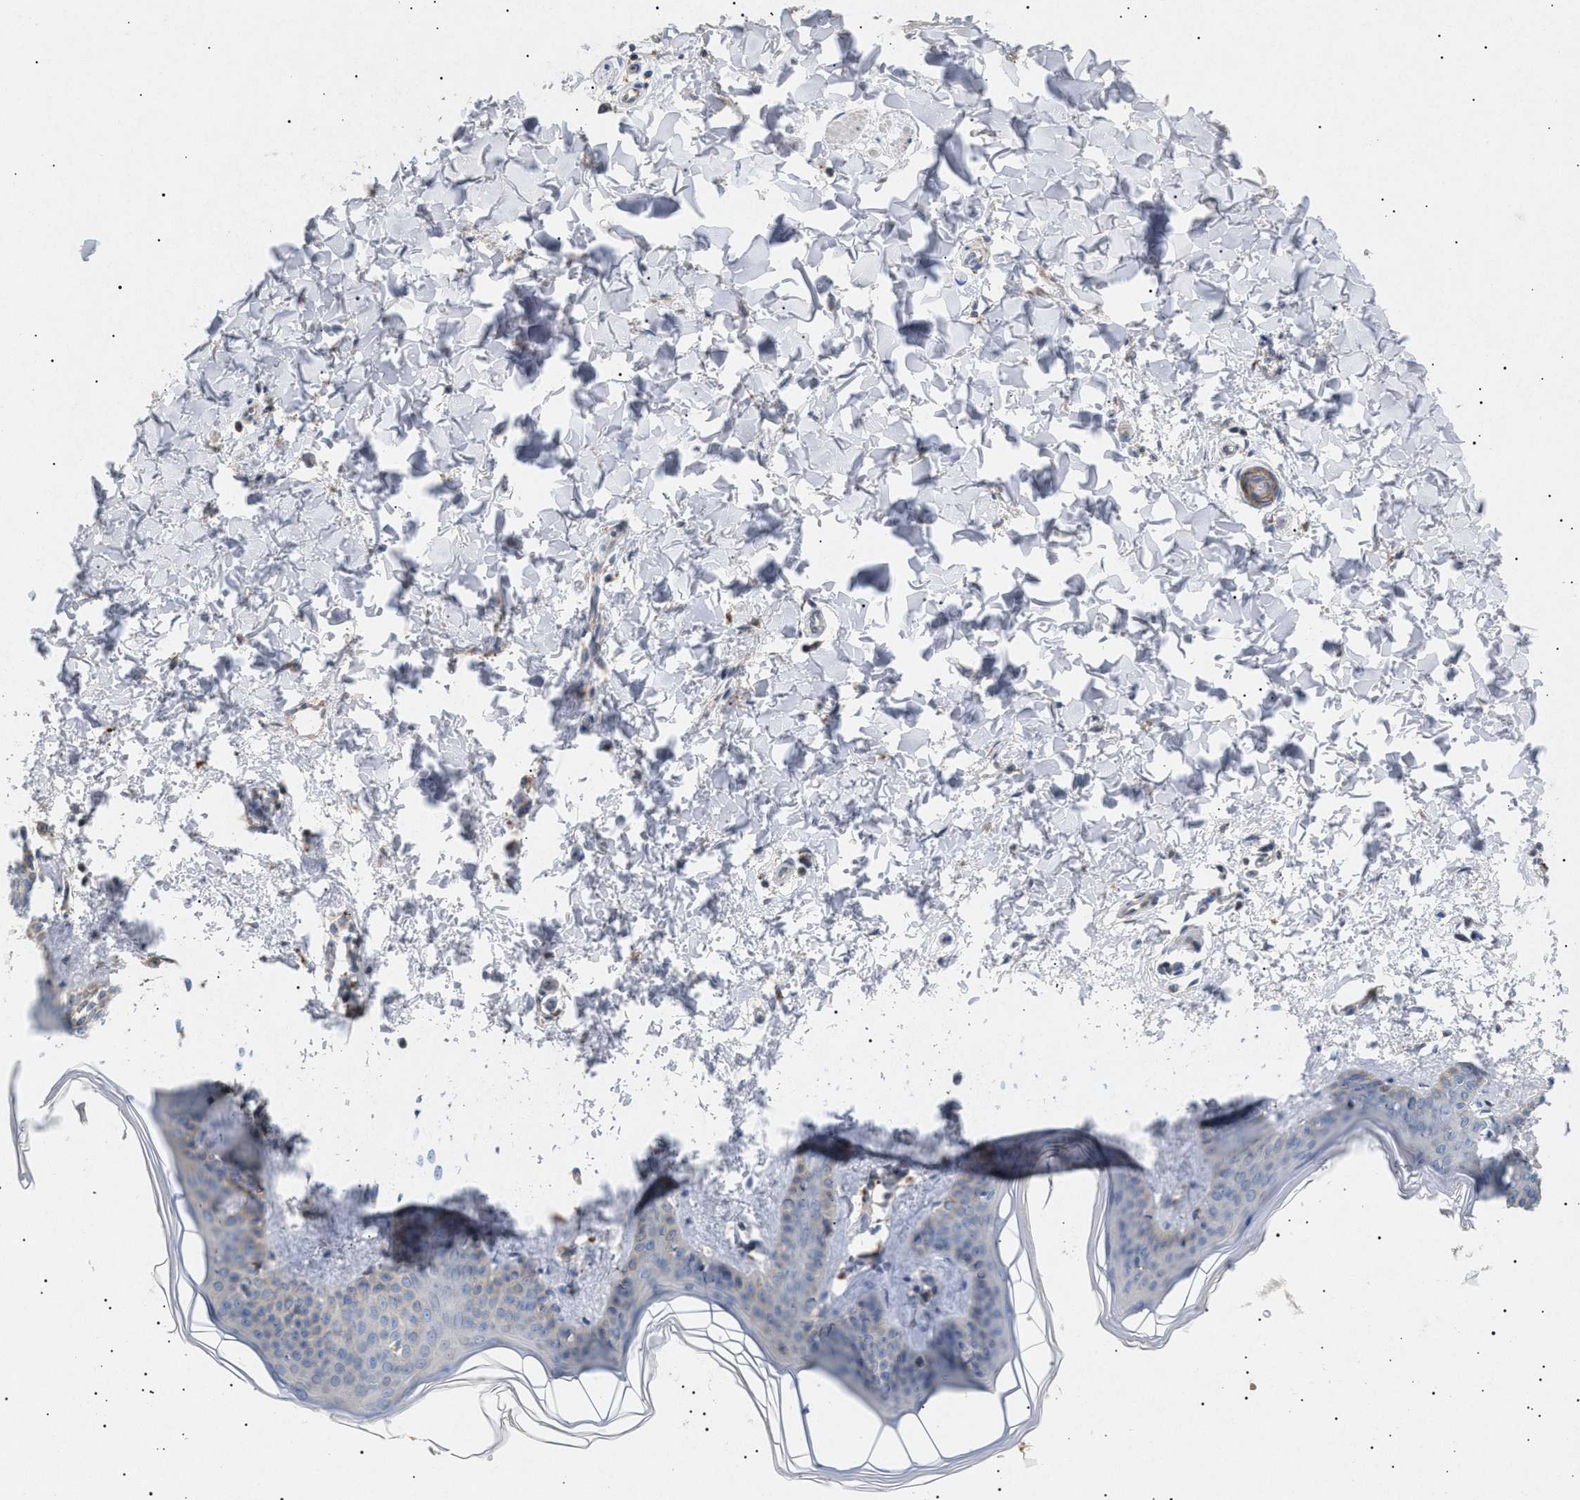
{"staining": {"intensity": "negative", "quantity": "none", "location": "none"}, "tissue": "skin", "cell_type": "Fibroblasts", "image_type": "normal", "snomed": [{"axis": "morphology", "description": "Normal tissue, NOS"}, {"axis": "topography", "description": "Skin"}], "caption": "This micrograph is of normal skin stained with immunohistochemistry to label a protein in brown with the nuclei are counter-stained blue. There is no staining in fibroblasts. The staining is performed using DAB brown chromogen with nuclei counter-stained in using hematoxylin.", "gene": "SIRT5", "patient": {"sex": "female", "age": 17}}